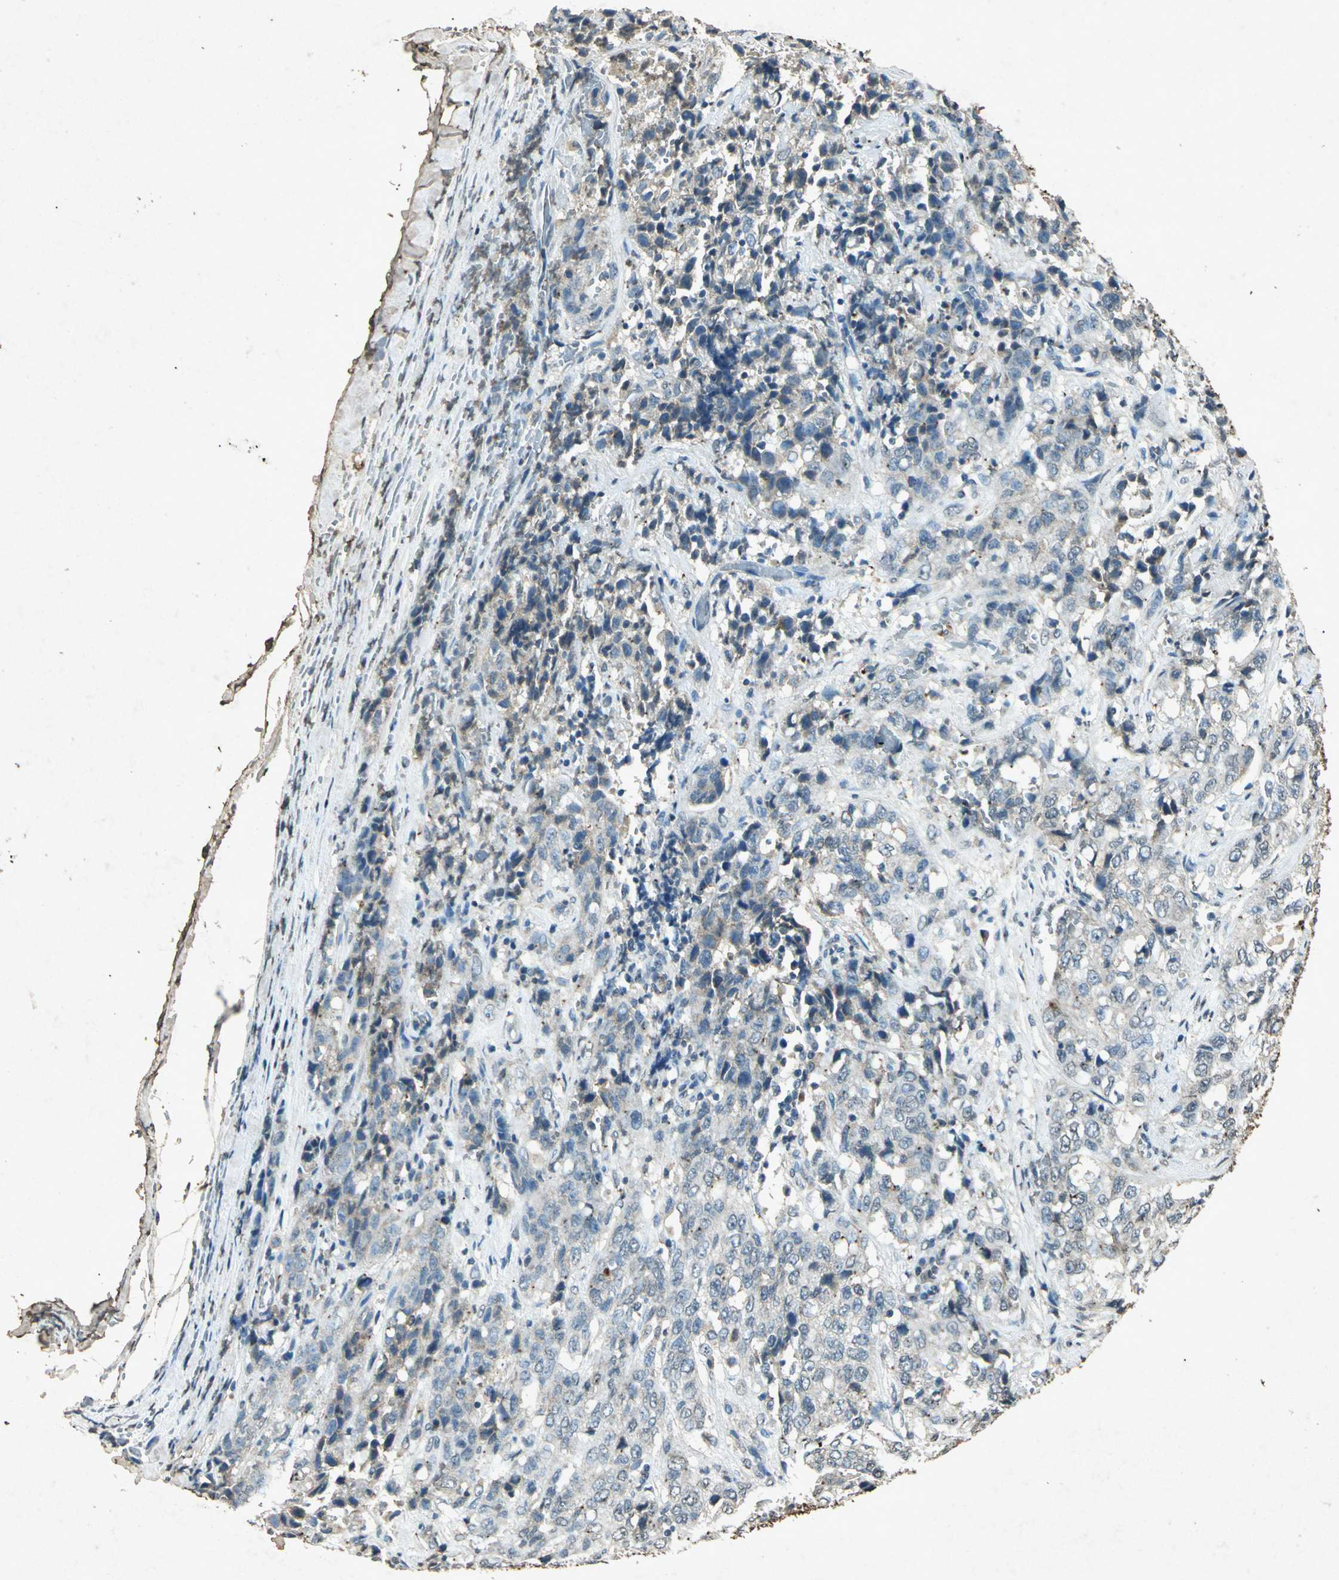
{"staining": {"intensity": "weak", "quantity": "<25%", "location": "cytoplasmic/membranous"}, "tissue": "stomach cancer", "cell_type": "Tumor cells", "image_type": "cancer", "snomed": [{"axis": "morphology", "description": "Adenocarcinoma, NOS"}, {"axis": "topography", "description": "Stomach"}], "caption": "High power microscopy micrograph of an immunohistochemistry (IHC) photomicrograph of stomach cancer (adenocarcinoma), revealing no significant expression in tumor cells. The staining was performed using DAB (3,3'-diaminobenzidine) to visualize the protein expression in brown, while the nuclei were stained in blue with hematoxylin (Magnification: 20x).", "gene": "PSEN1", "patient": {"sex": "male", "age": 48}}